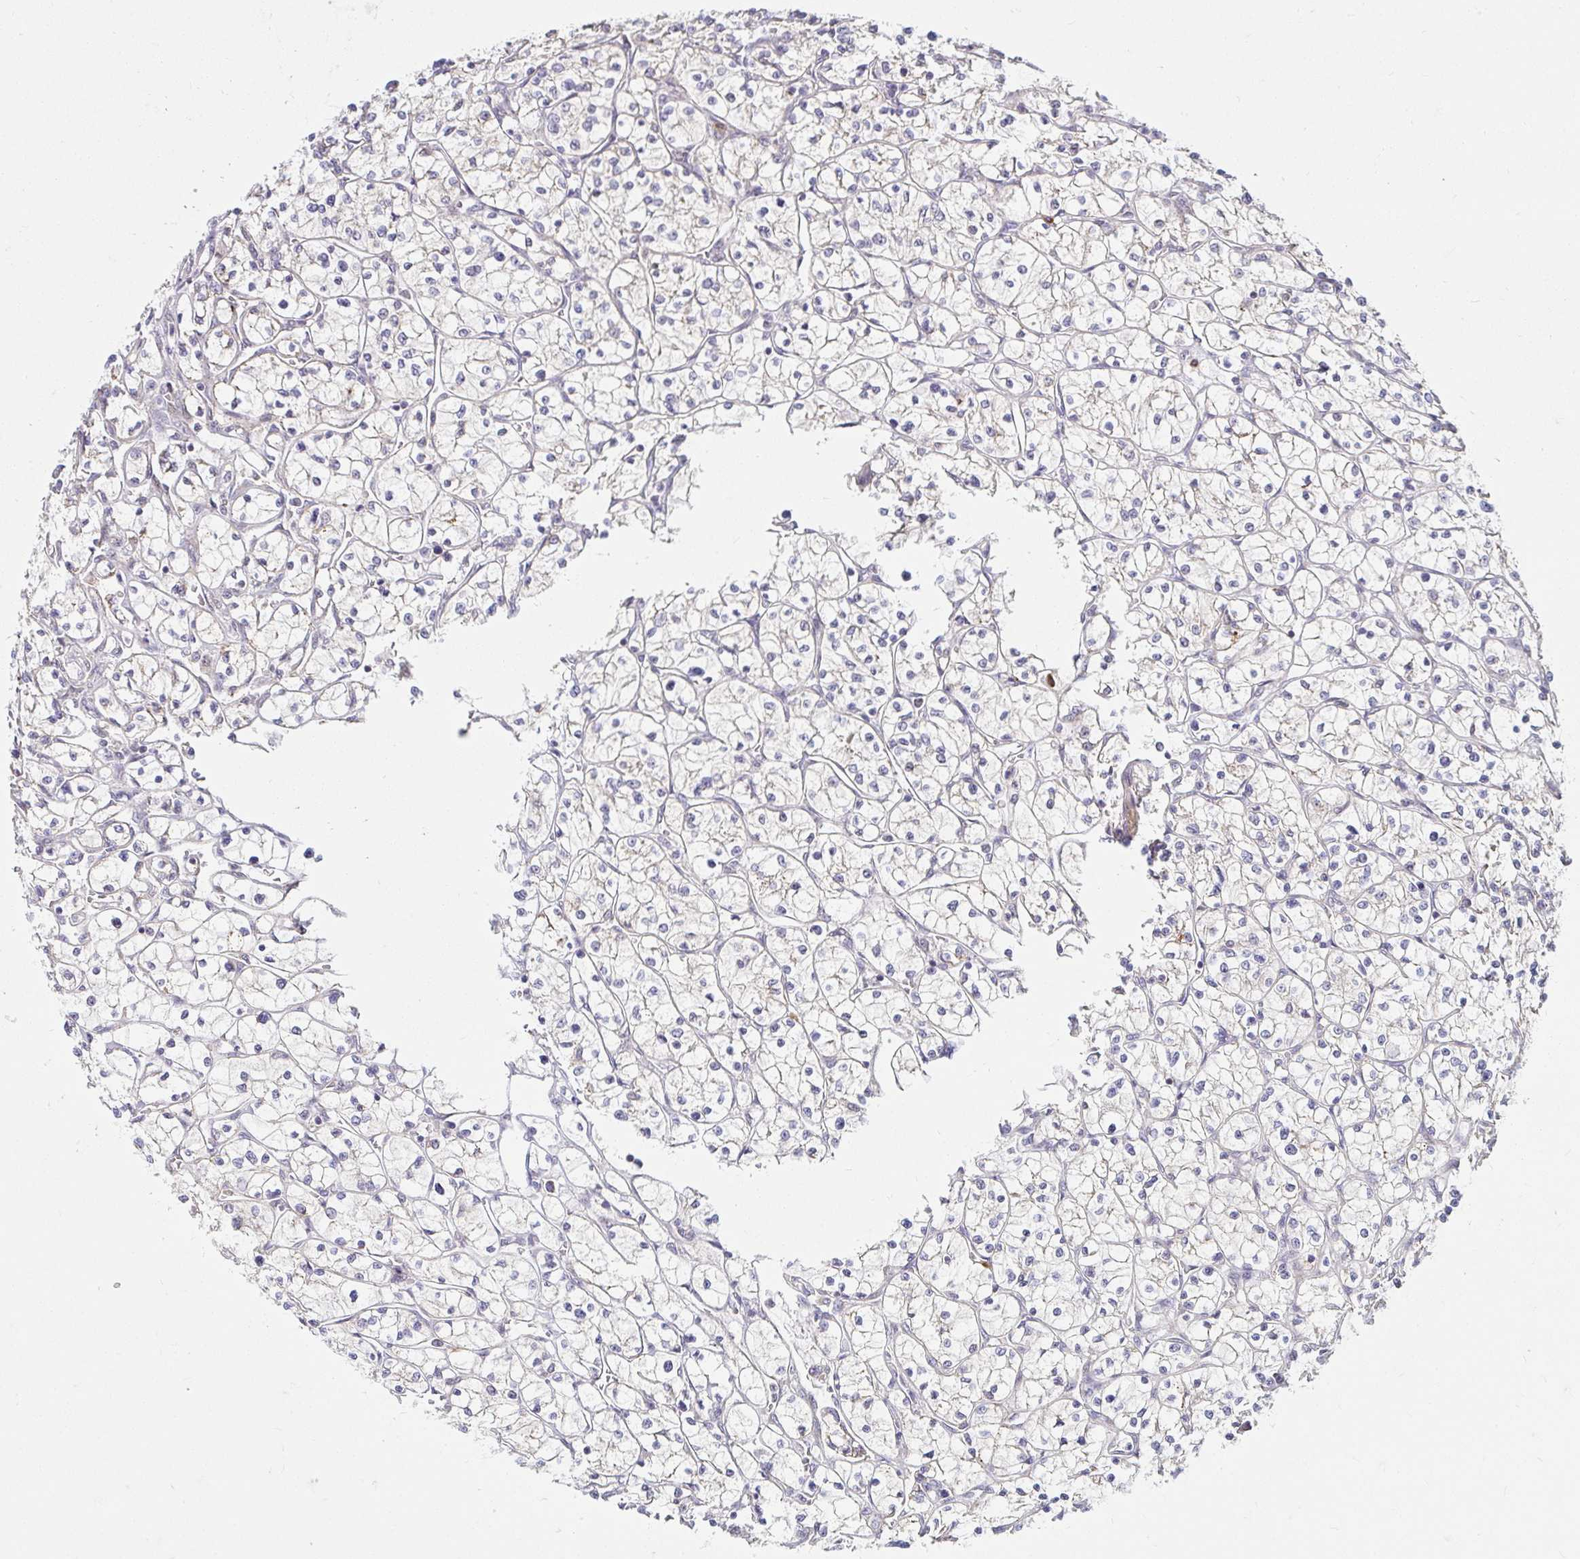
{"staining": {"intensity": "negative", "quantity": "none", "location": "none"}, "tissue": "renal cancer", "cell_type": "Tumor cells", "image_type": "cancer", "snomed": [{"axis": "morphology", "description": "Adenocarcinoma, NOS"}, {"axis": "topography", "description": "Kidney"}], "caption": "Adenocarcinoma (renal) was stained to show a protein in brown. There is no significant positivity in tumor cells.", "gene": "TIMM50", "patient": {"sex": "female", "age": 64}}